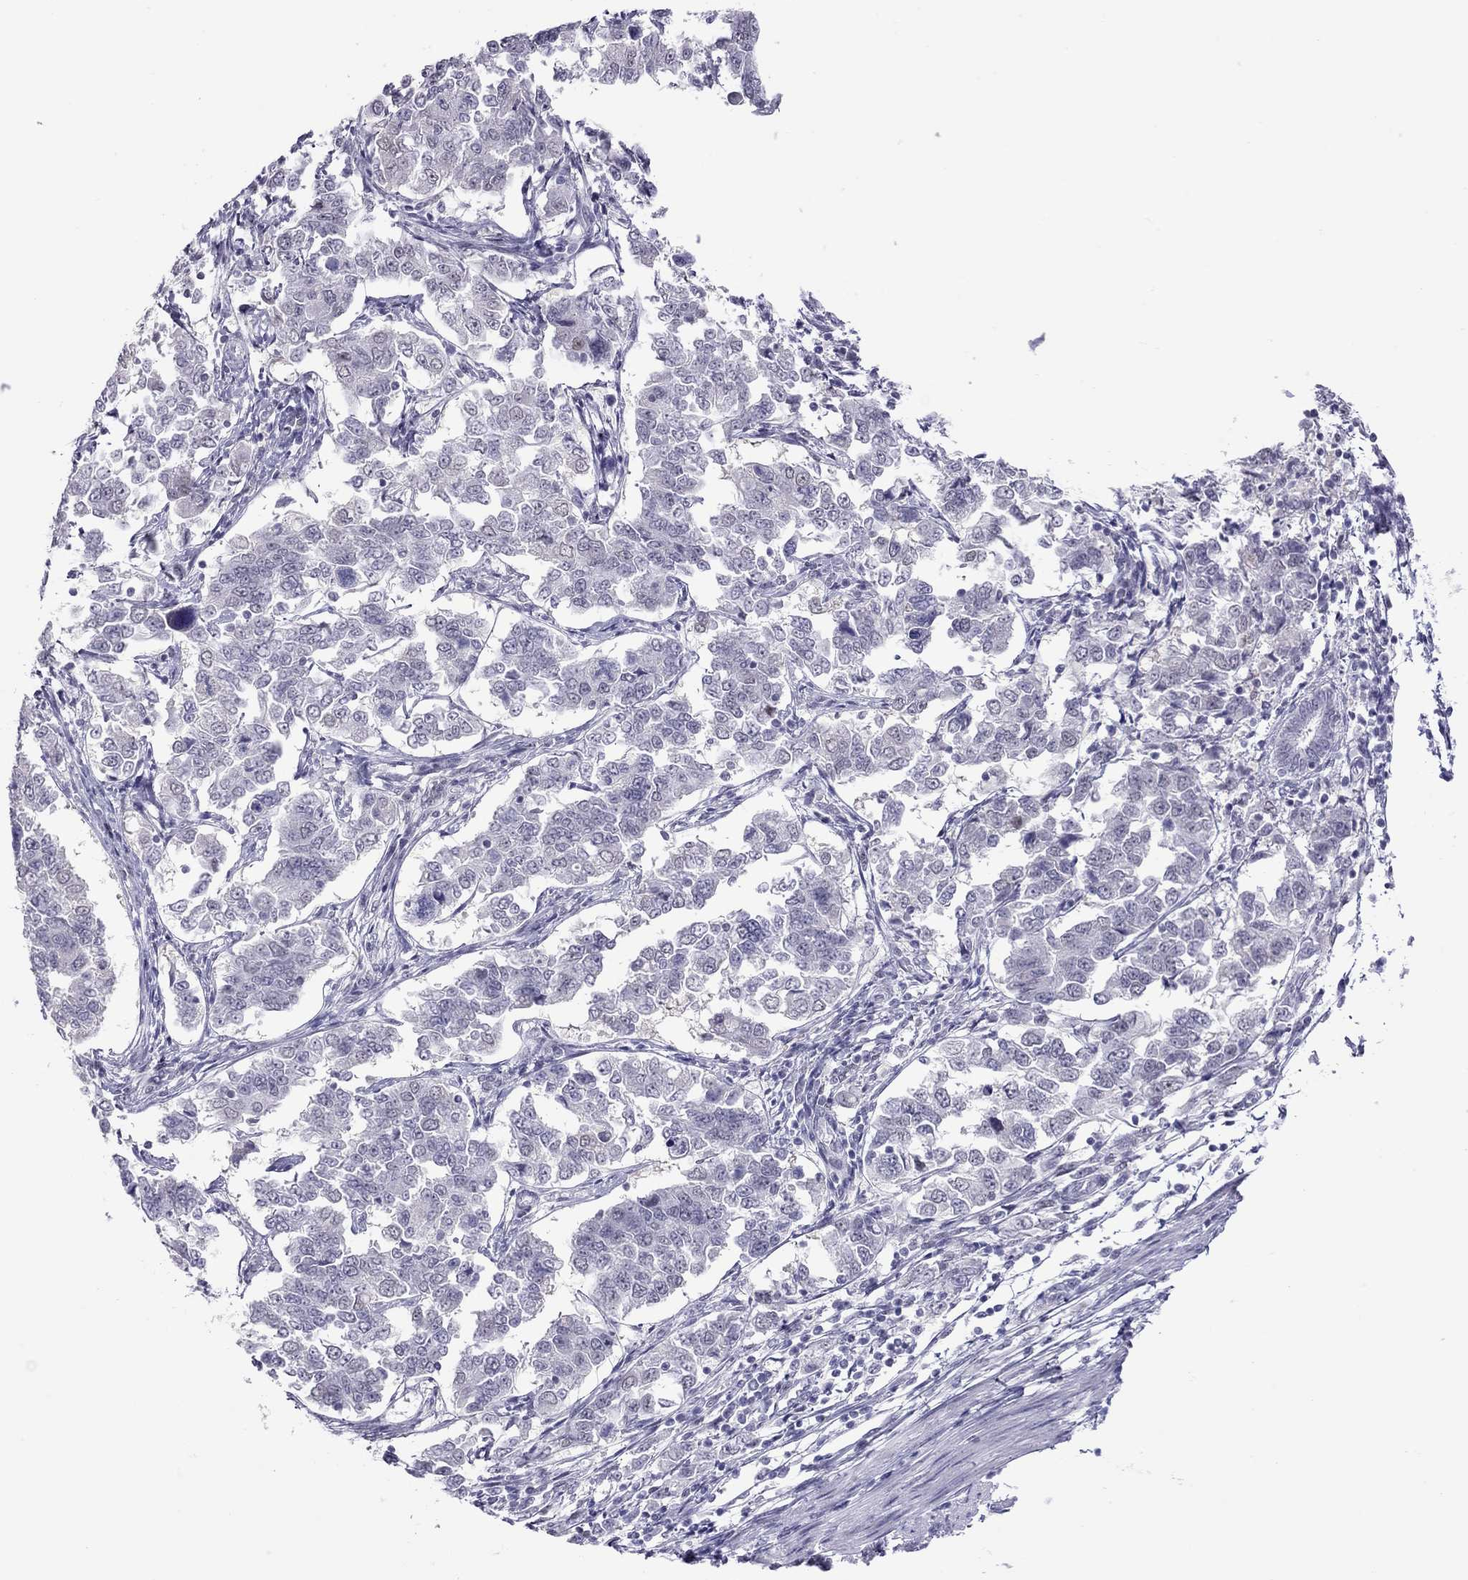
{"staining": {"intensity": "negative", "quantity": "none", "location": "none"}, "tissue": "endometrial cancer", "cell_type": "Tumor cells", "image_type": "cancer", "snomed": [{"axis": "morphology", "description": "Adenocarcinoma, NOS"}, {"axis": "topography", "description": "Endometrium"}], "caption": "A histopathology image of human endometrial cancer (adenocarcinoma) is negative for staining in tumor cells. (Immunohistochemistry (ihc), brightfield microscopy, high magnification).", "gene": "CHRNB3", "patient": {"sex": "female", "age": 43}}